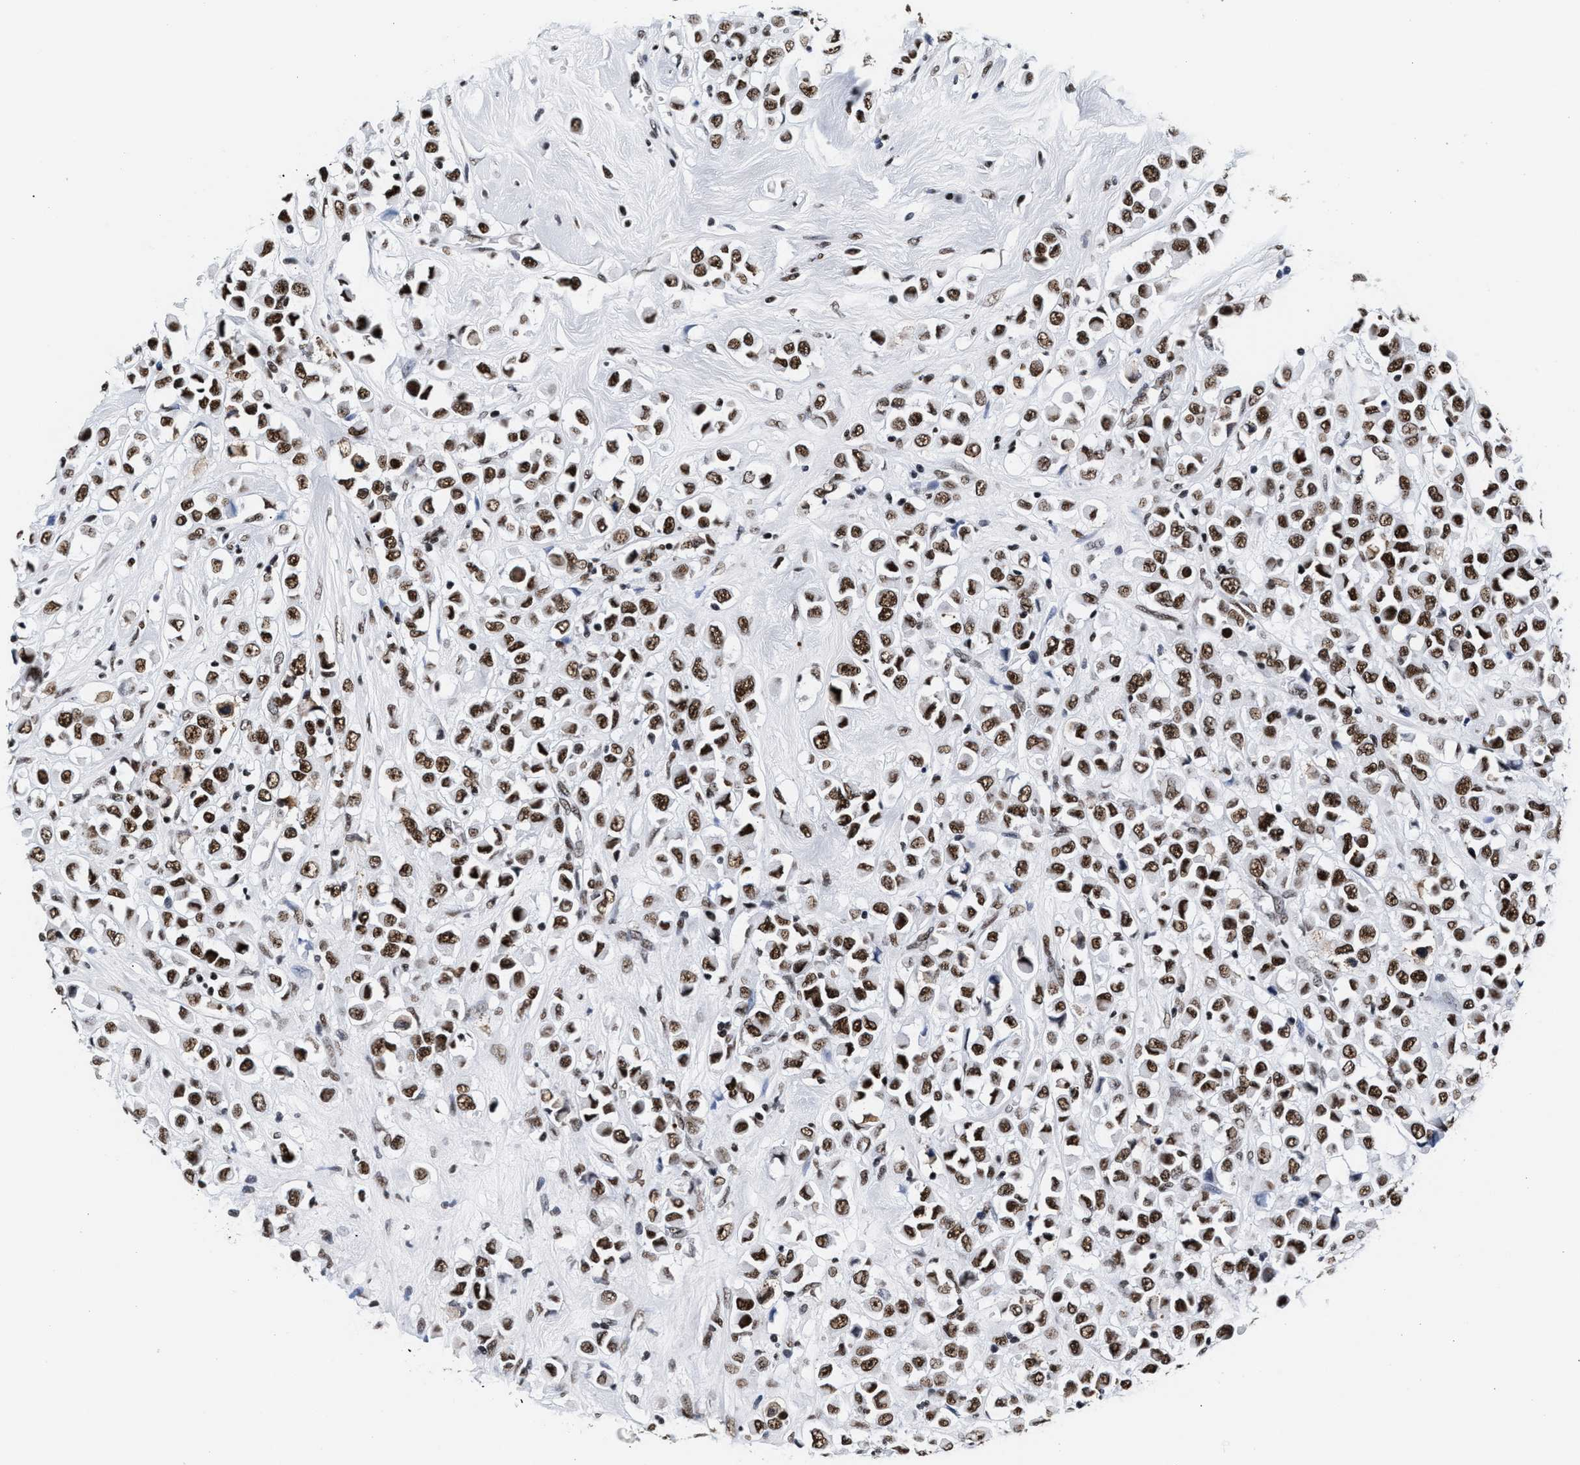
{"staining": {"intensity": "strong", "quantity": ">75%", "location": "nuclear"}, "tissue": "breast cancer", "cell_type": "Tumor cells", "image_type": "cancer", "snomed": [{"axis": "morphology", "description": "Duct carcinoma"}, {"axis": "topography", "description": "Breast"}], "caption": "Immunohistochemistry staining of intraductal carcinoma (breast), which displays high levels of strong nuclear staining in approximately >75% of tumor cells indicating strong nuclear protein staining. The staining was performed using DAB (brown) for protein detection and nuclei were counterstained in hematoxylin (blue).", "gene": "RAD21", "patient": {"sex": "female", "age": 61}}